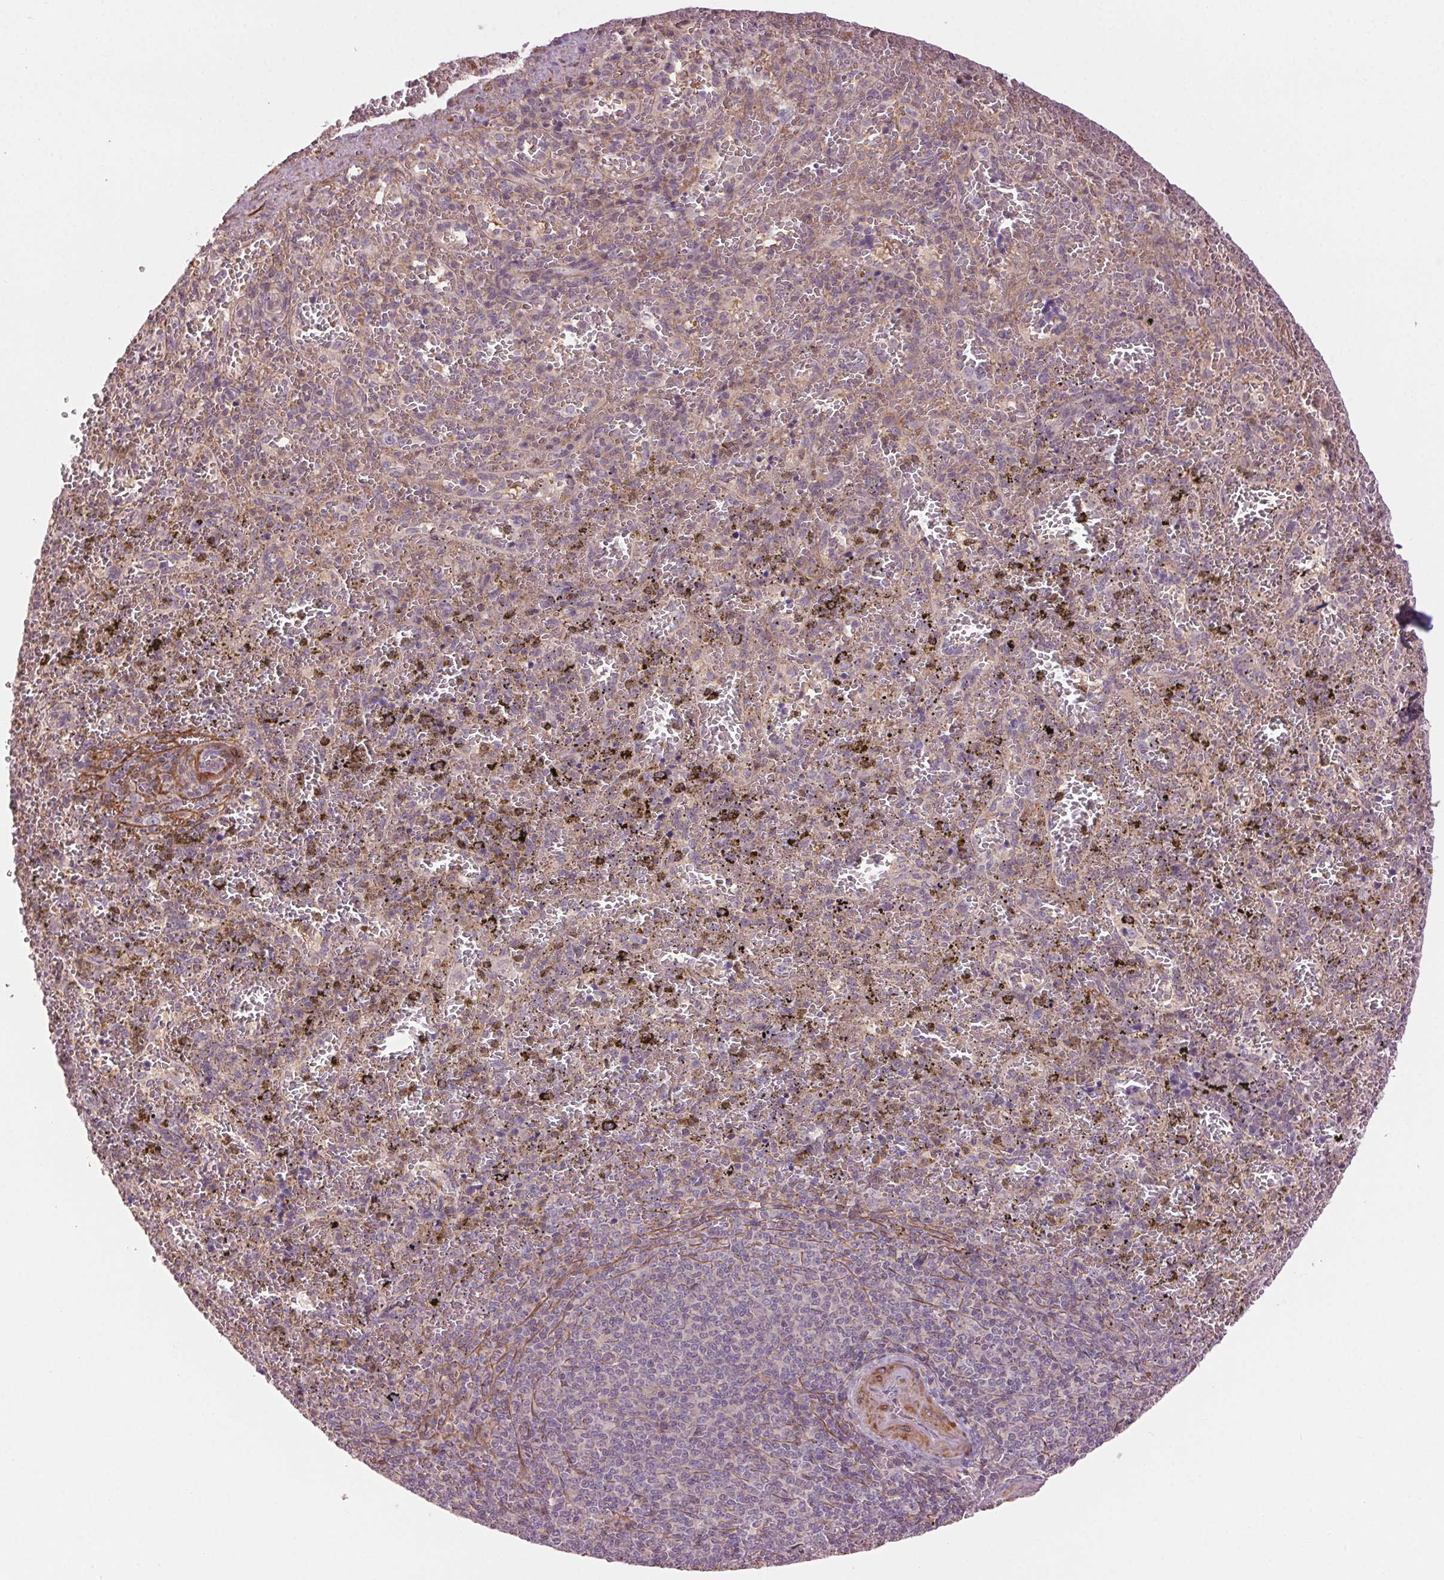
{"staining": {"intensity": "negative", "quantity": "none", "location": "none"}, "tissue": "spleen", "cell_type": "Cells in red pulp", "image_type": "normal", "snomed": [{"axis": "morphology", "description": "Normal tissue, NOS"}, {"axis": "topography", "description": "Spleen"}], "caption": "IHC image of normal spleen: human spleen stained with DAB (3,3'-diaminobenzidine) demonstrates no significant protein positivity in cells in red pulp. Nuclei are stained in blue.", "gene": "HHLA2", "patient": {"sex": "female", "age": 50}}